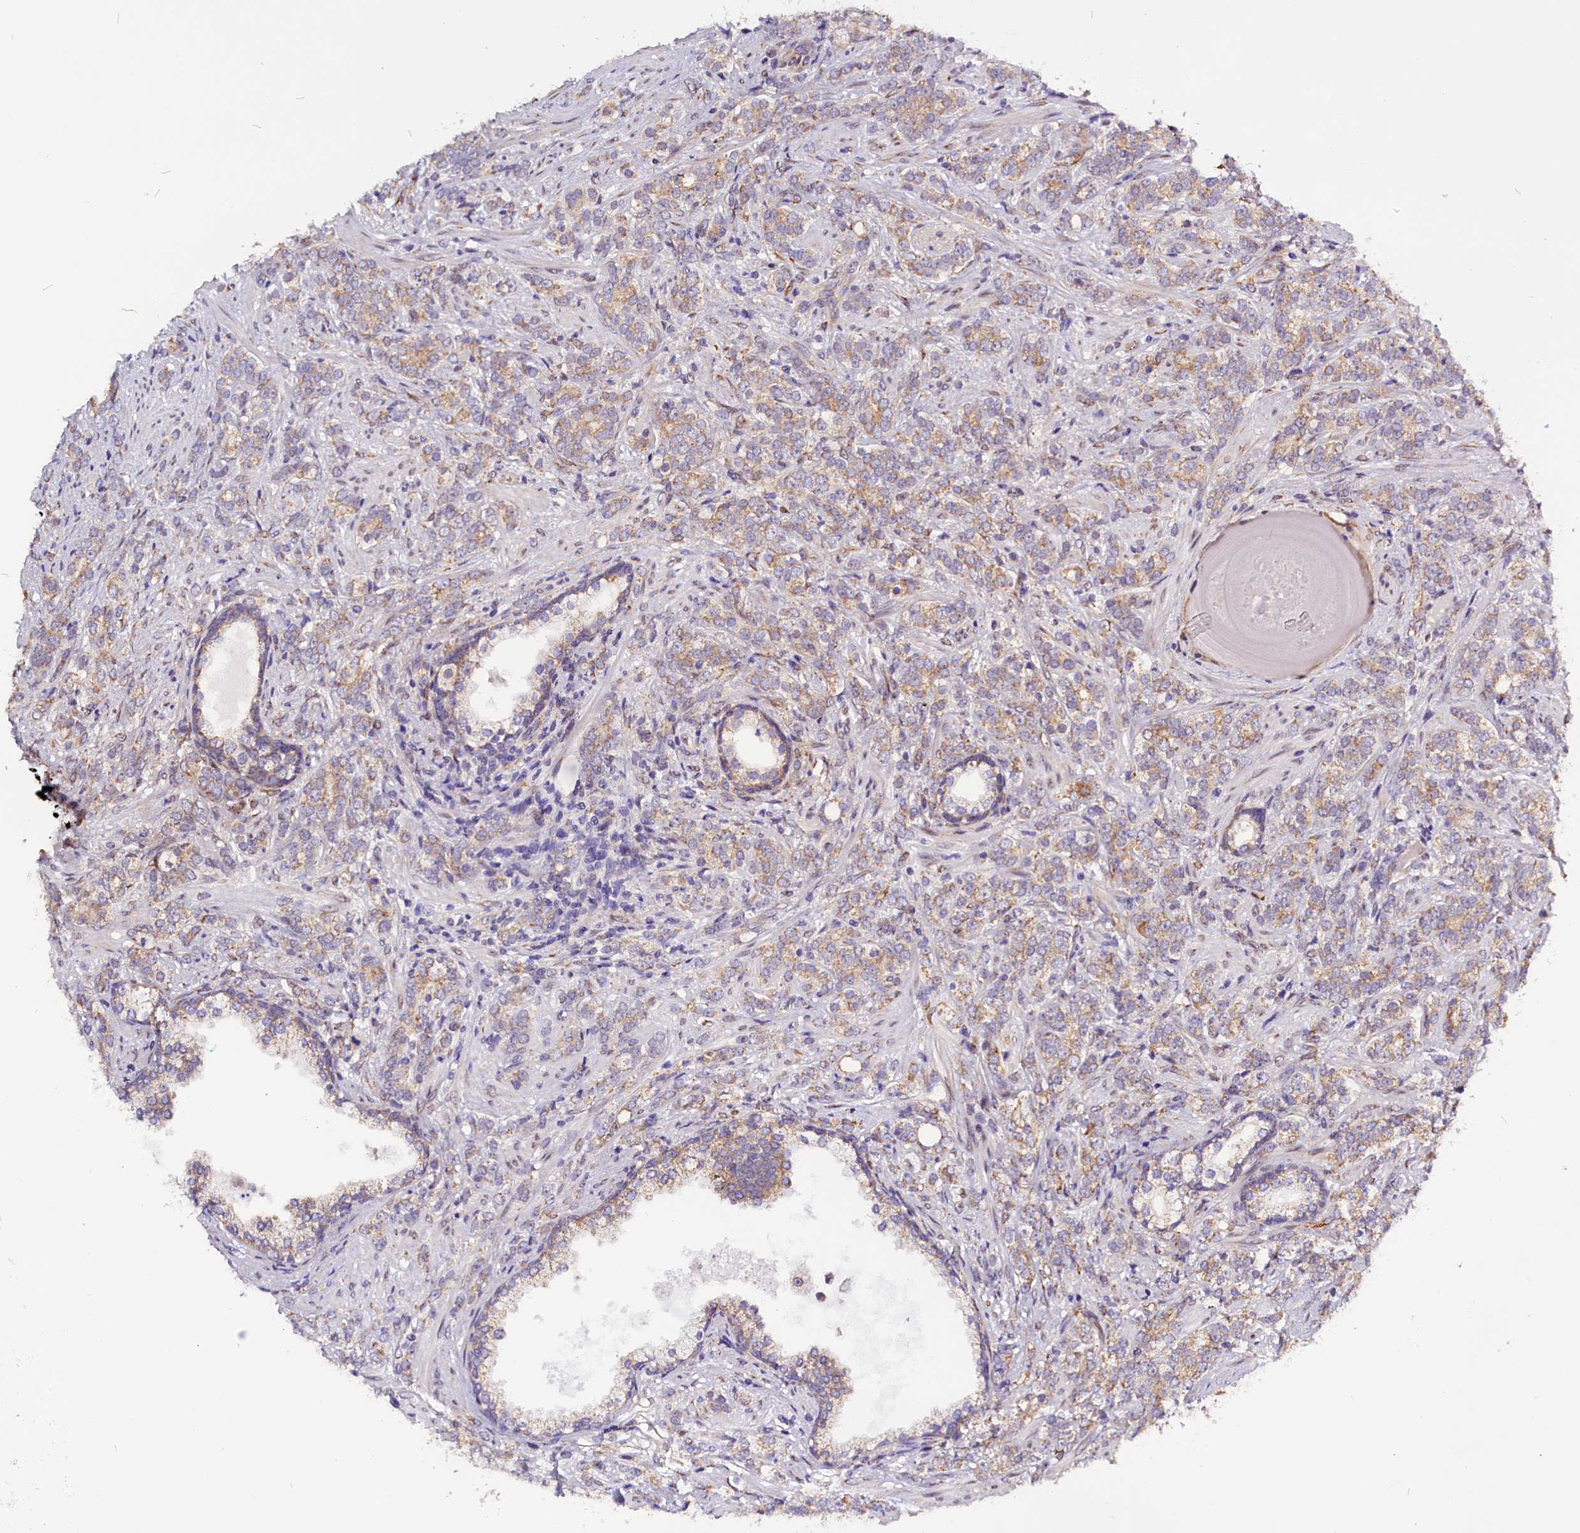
{"staining": {"intensity": "weak", "quantity": ">75%", "location": "cytoplasmic/membranous"}, "tissue": "prostate cancer", "cell_type": "Tumor cells", "image_type": "cancer", "snomed": [{"axis": "morphology", "description": "Adenocarcinoma, High grade"}, {"axis": "topography", "description": "Prostate"}], "caption": "Immunohistochemical staining of prostate cancer (high-grade adenocarcinoma) shows low levels of weak cytoplasmic/membranous positivity in about >75% of tumor cells.", "gene": "UACA", "patient": {"sex": "male", "age": 64}}